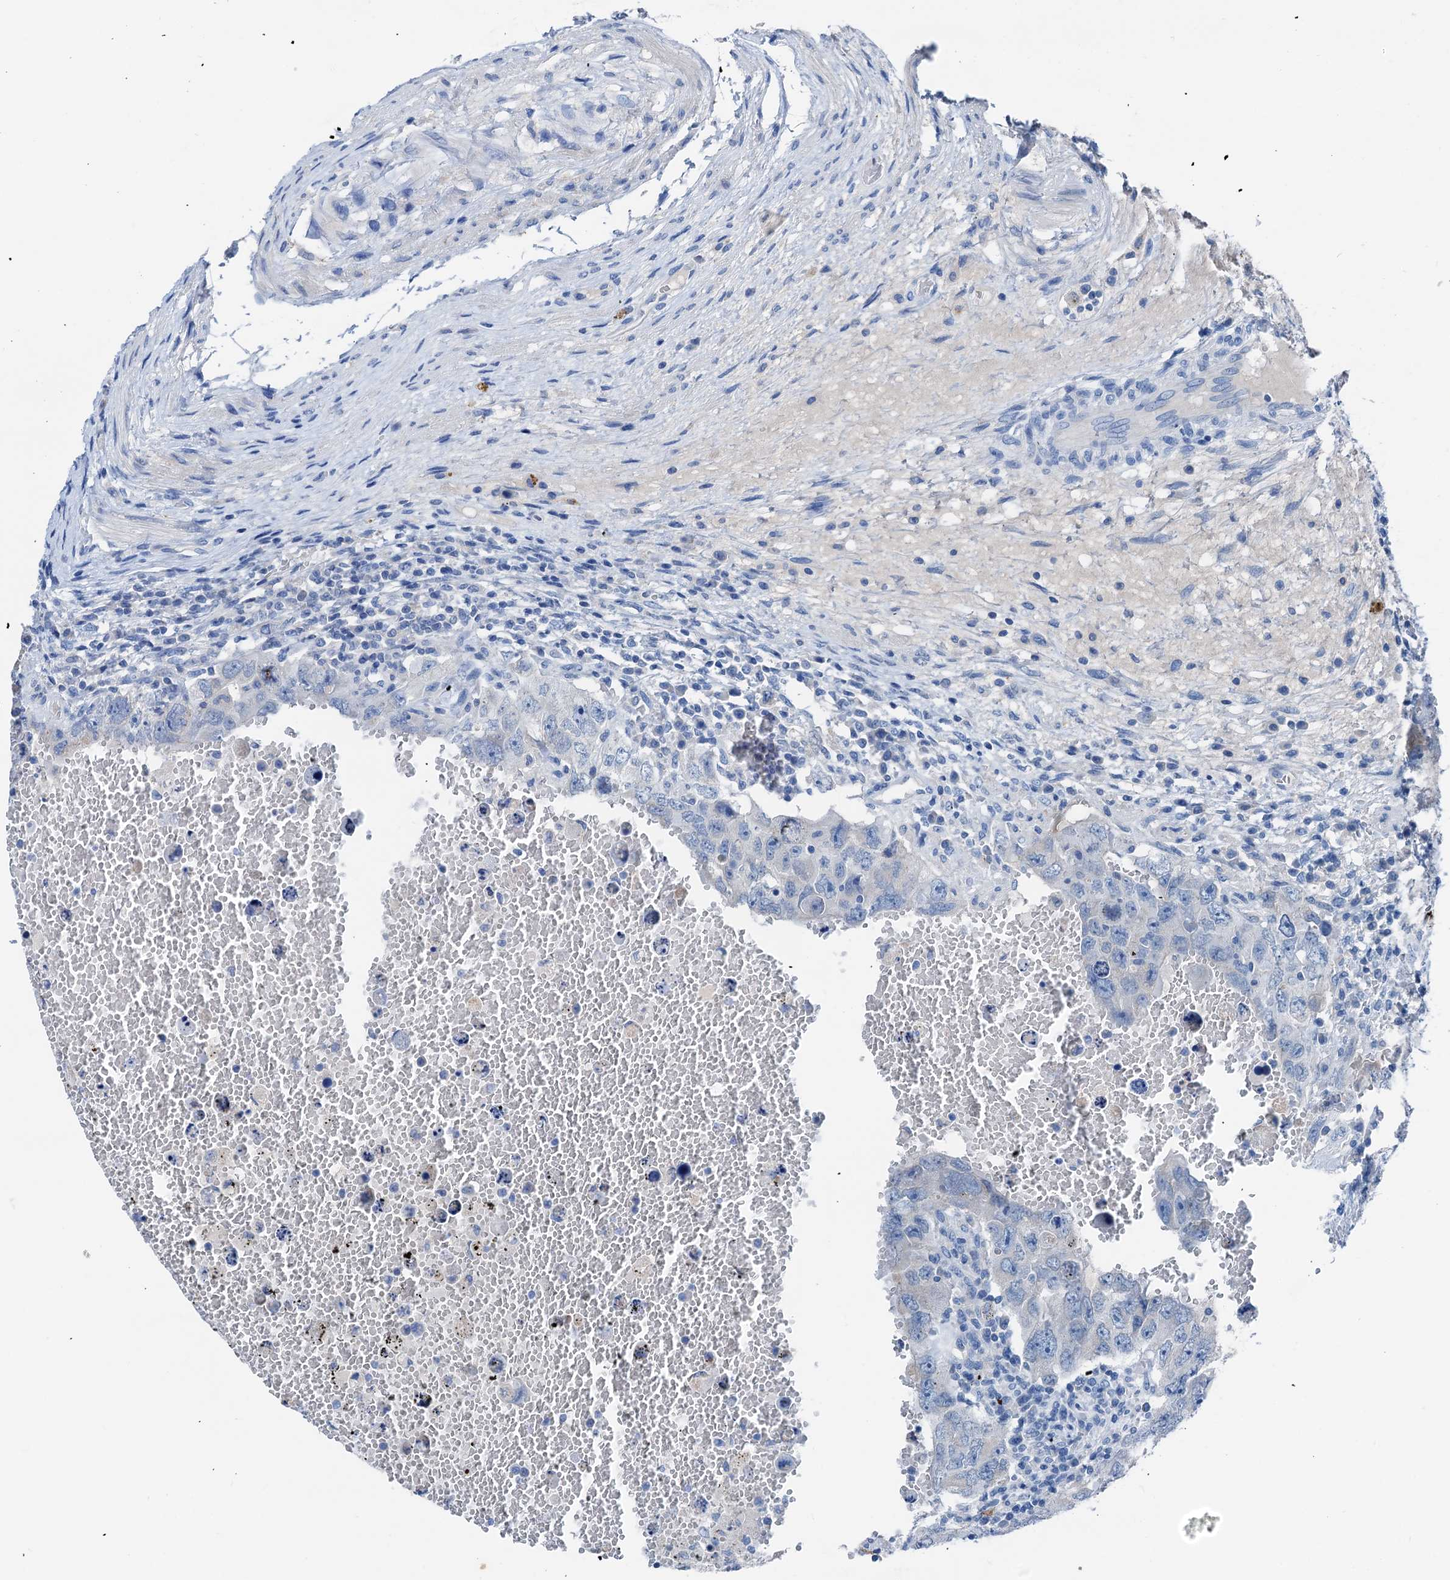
{"staining": {"intensity": "negative", "quantity": "none", "location": "none"}, "tissue": "testis cancer", "cell_type": "Tumor cells", "image_type": "cancer", "snomed": [{"axis": "morphology", "description": "Carcinoma, Embryonal, NOS"}, {"axis": "topography", "description": "Testis"}], "caption": "Testis cancer (embryonal carcinoma) was stained to show a protein in brown. There is no significant staining in tumor cells.", "gene": "C1QTNF4", "patient": {"sex": "male", "age": 26}}